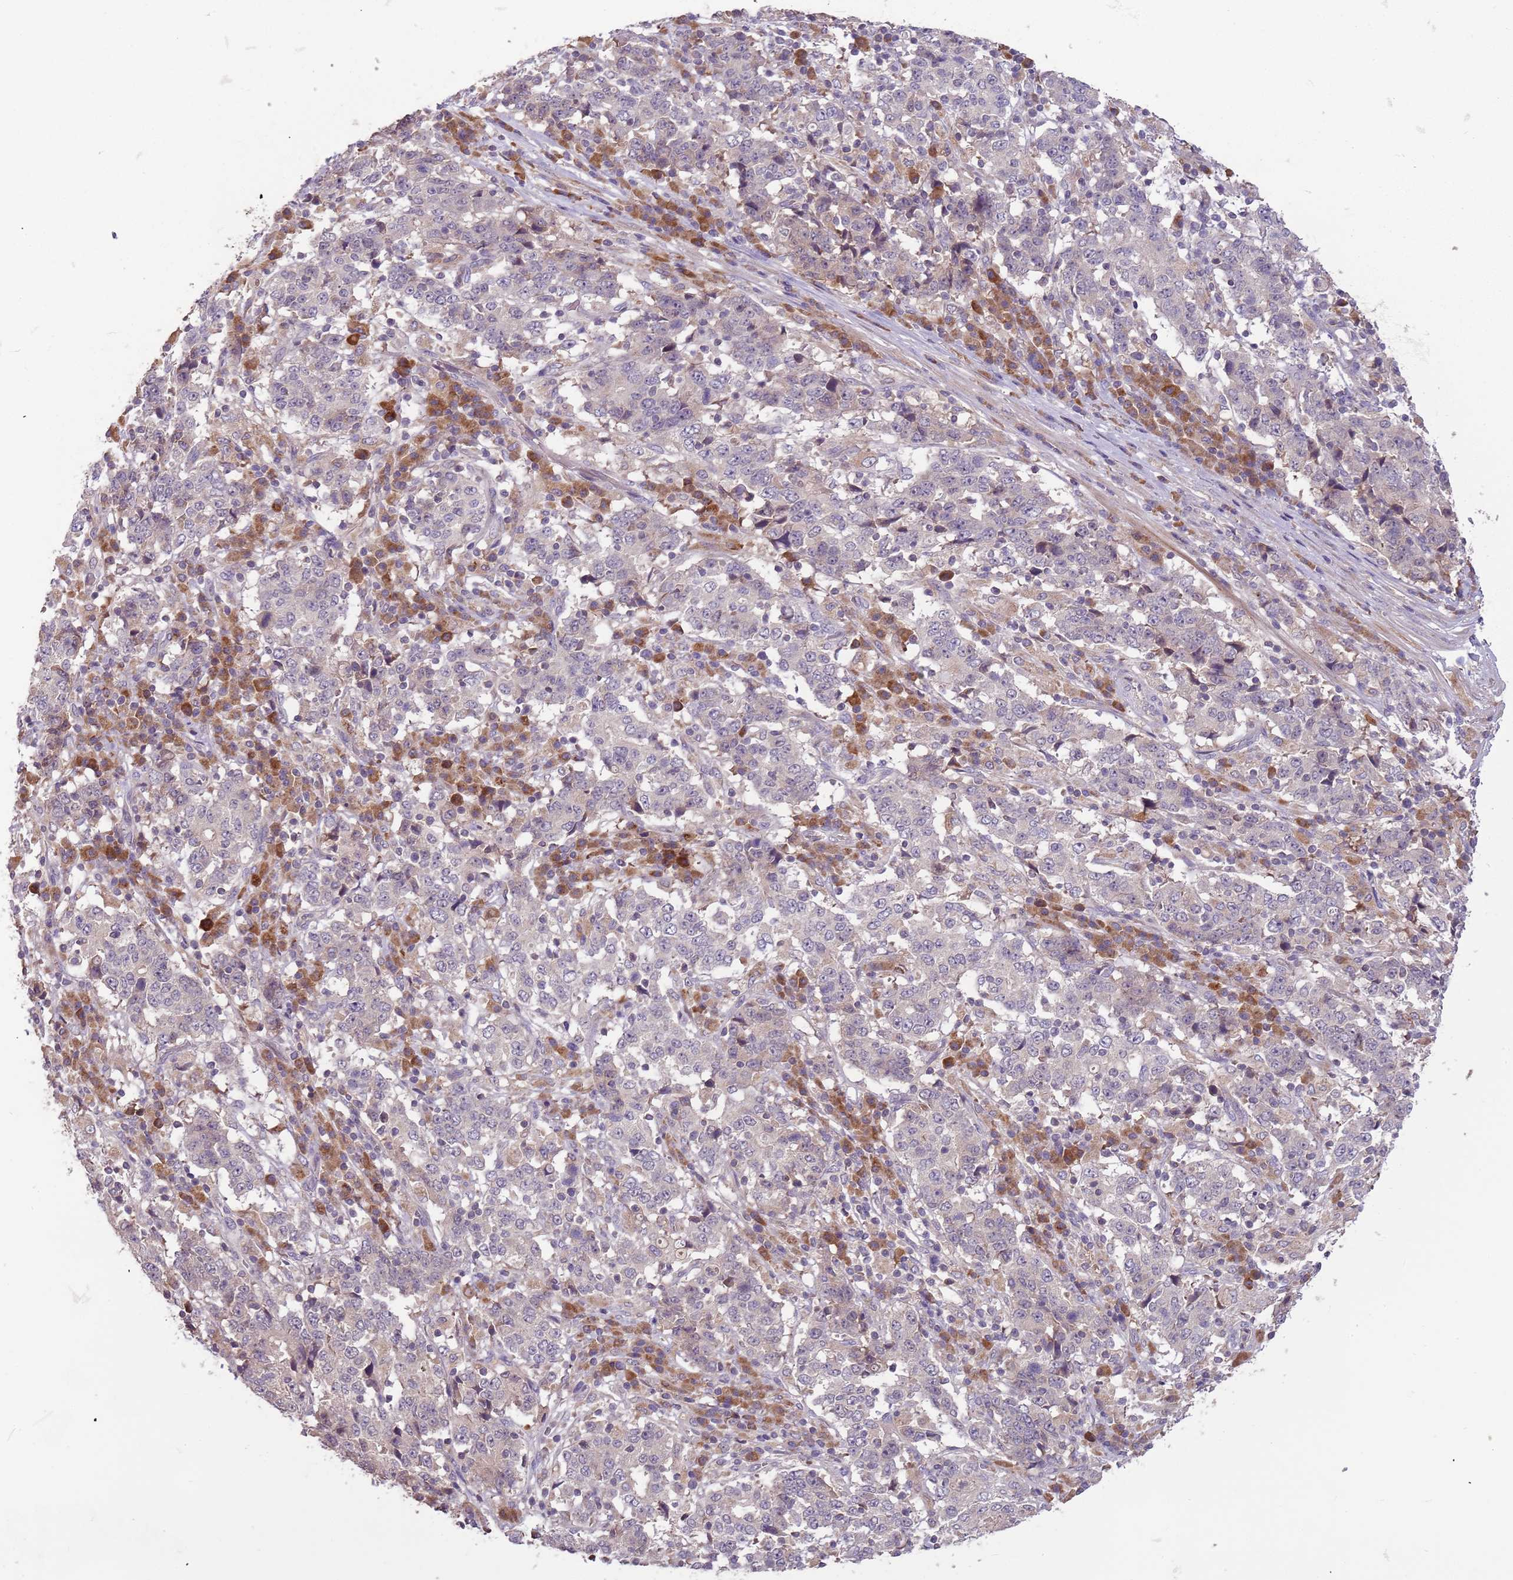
{"staining": {"intensity": "negative", "quantity": "none", "location": "none"}, "tissue": "stomach cancer", "cell_type": "Tumor cells", "image_type": "cancer", "snomed": [{"axis": "morphology", "description": "Adenocarcinoma, NOS"}, {"axis": "topography", "description": "Stomach"}], "caption": "Immunohistochemistry (IHC) image of stomach adenocarcinoma stained for a protein (brown), which demonstrates no staining in tumor cells.", "gene": "FECH", "patient": {"sex": "male", "age": 59}}